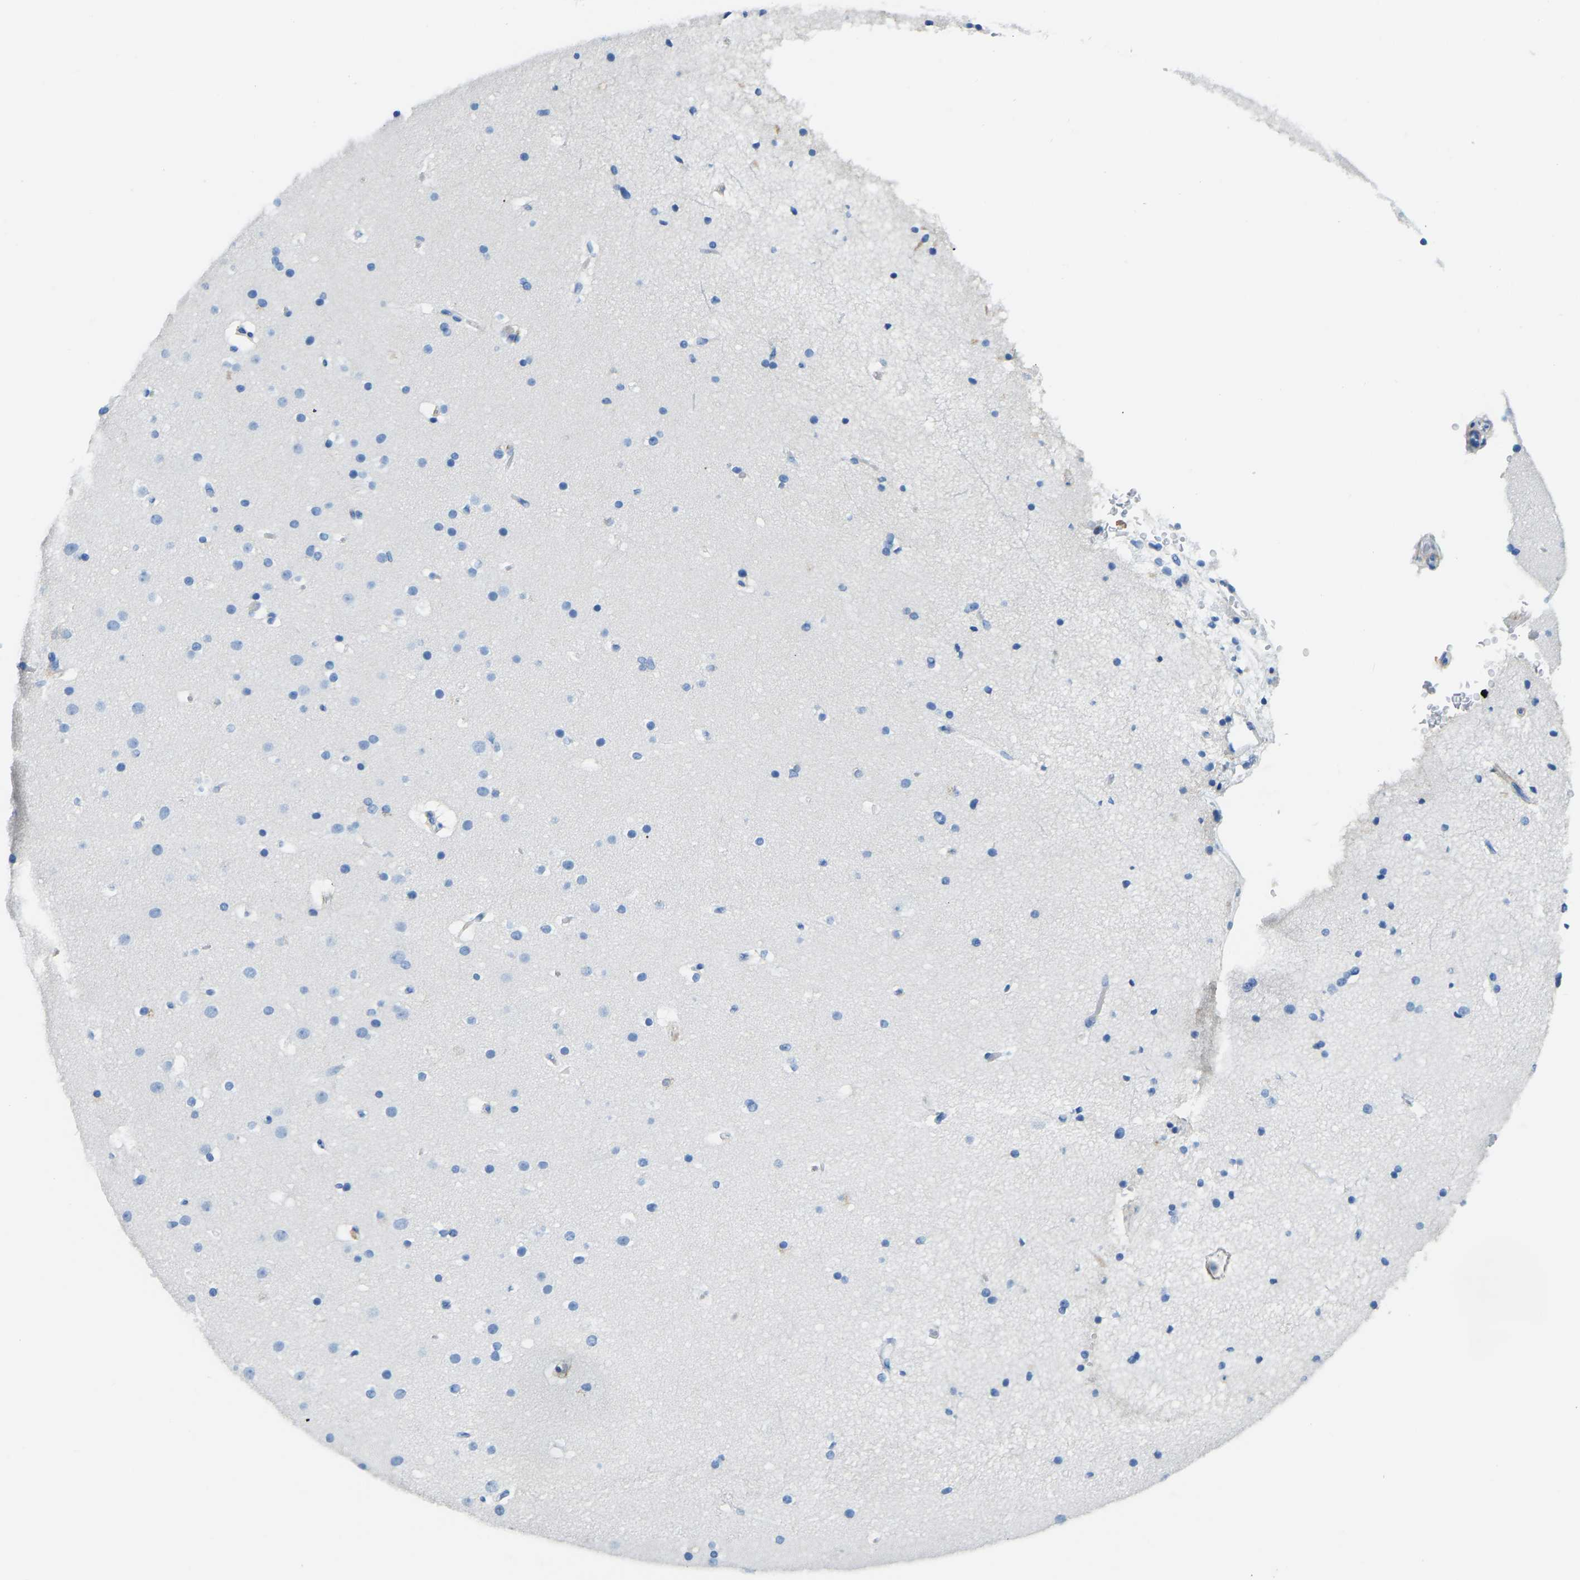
{"staining": {"intensity": "weak", "quantity": "25%-75%", "location": "cytoplasmic/membranous"}, "tissue": "cerebral cortex", "cell_type": "Endothelial cells", "image_type": "normal", "snomed": [{"axis": "morphology", "description": "Normal tissue, NOS"}, {"axis": "topography", "description": "Cerebral cortex"}], "caption": "This histopathology image shows IHC staining of benign cerebral cortex, with low weak cytoplasmic/membranous staining in approximately 25%-75% of endothelial cells.", "gene": "COL15A1", "patient": {"sex": "male", "age": 57}}